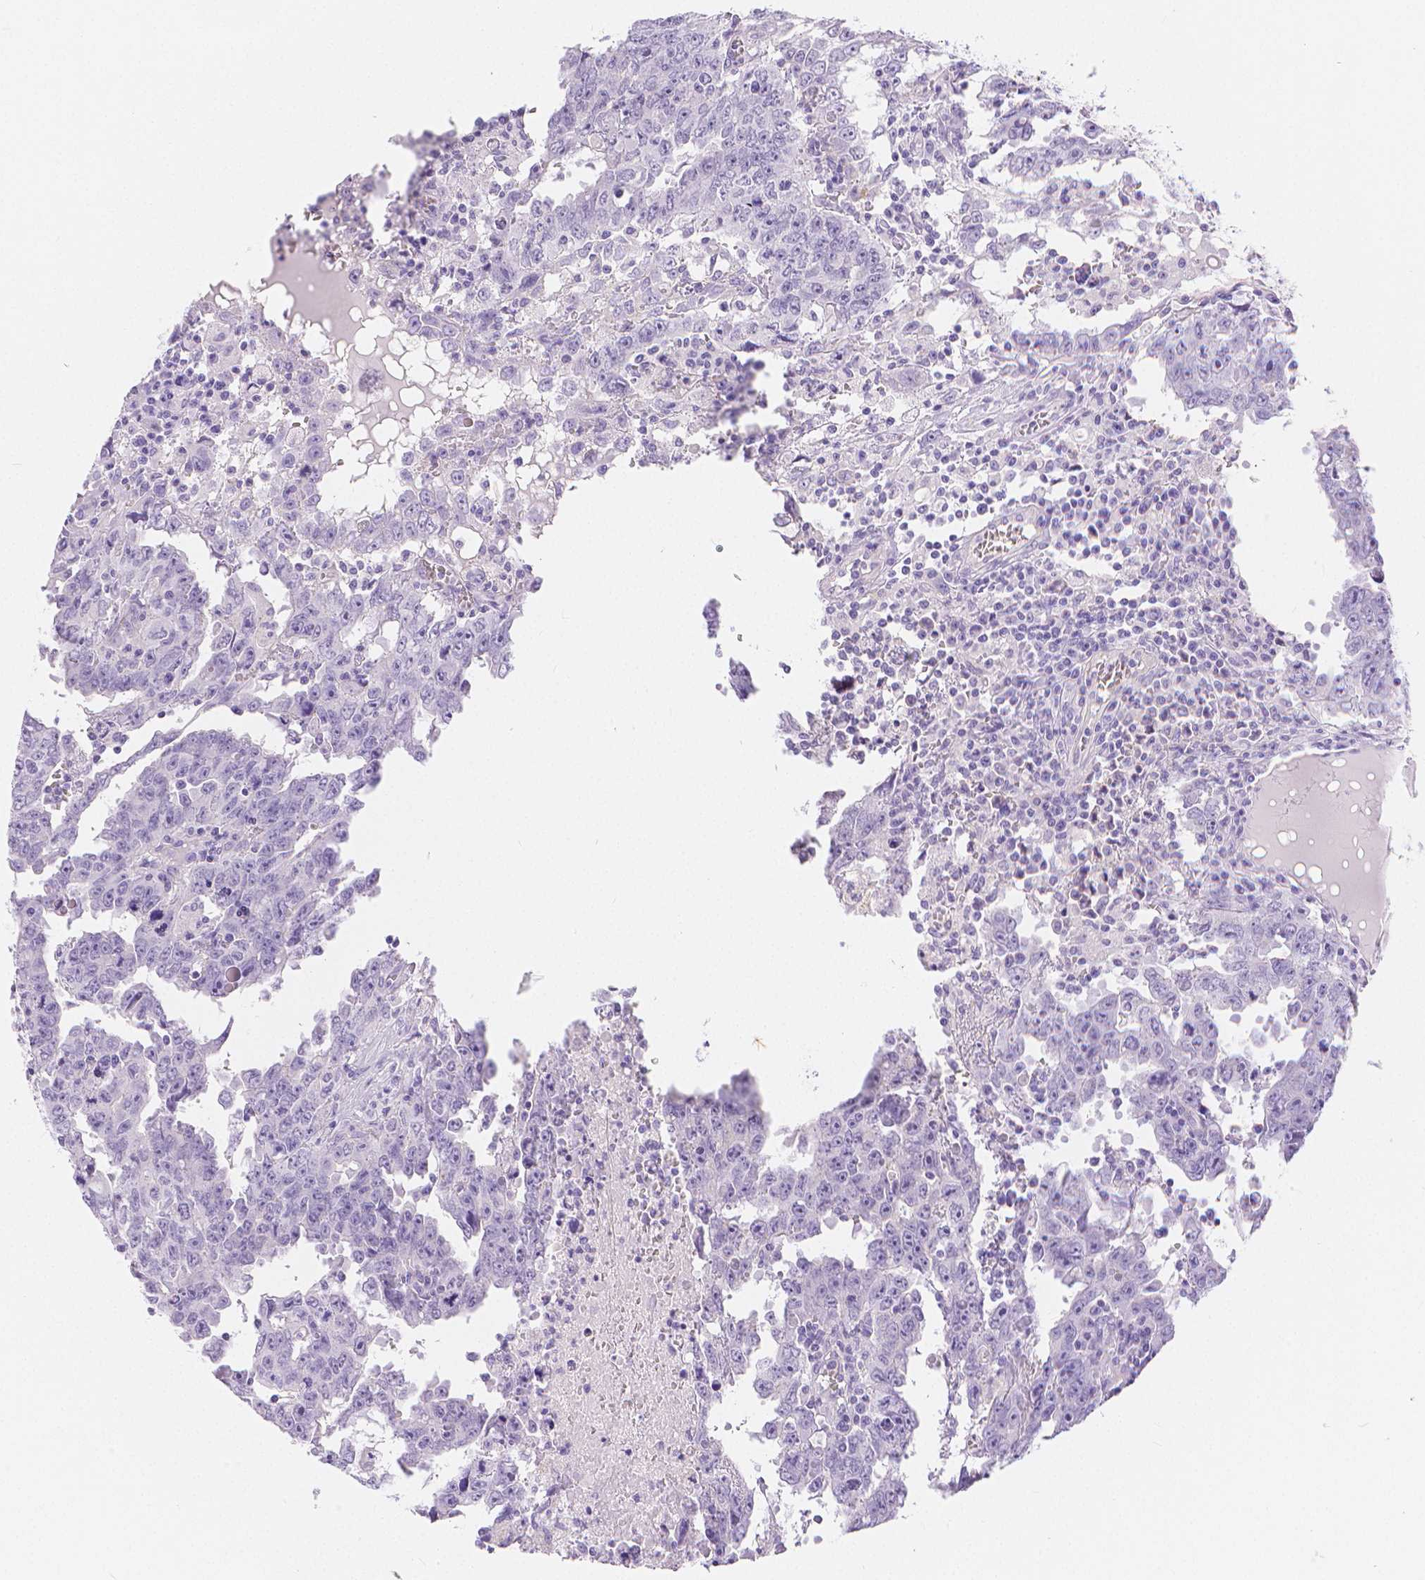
{"staining": {"intensity": "negative", "quantity": "none", "location": "none"}, "tissue": "testis cancer", "cell_type": "Tumor cells", "image_type": "cancer", "snomed": [{"axis": "morphology", "description": "Carcinoma, Embryonal, NOS"}, {"axis": "topography", "description": "Testis"}], "caption": "The image reveals no significant expression in tumor cells of embryonal carcinoma (testis).", "gene": "SLC27A5", "patient": {"sex": "male", "age": 22}}